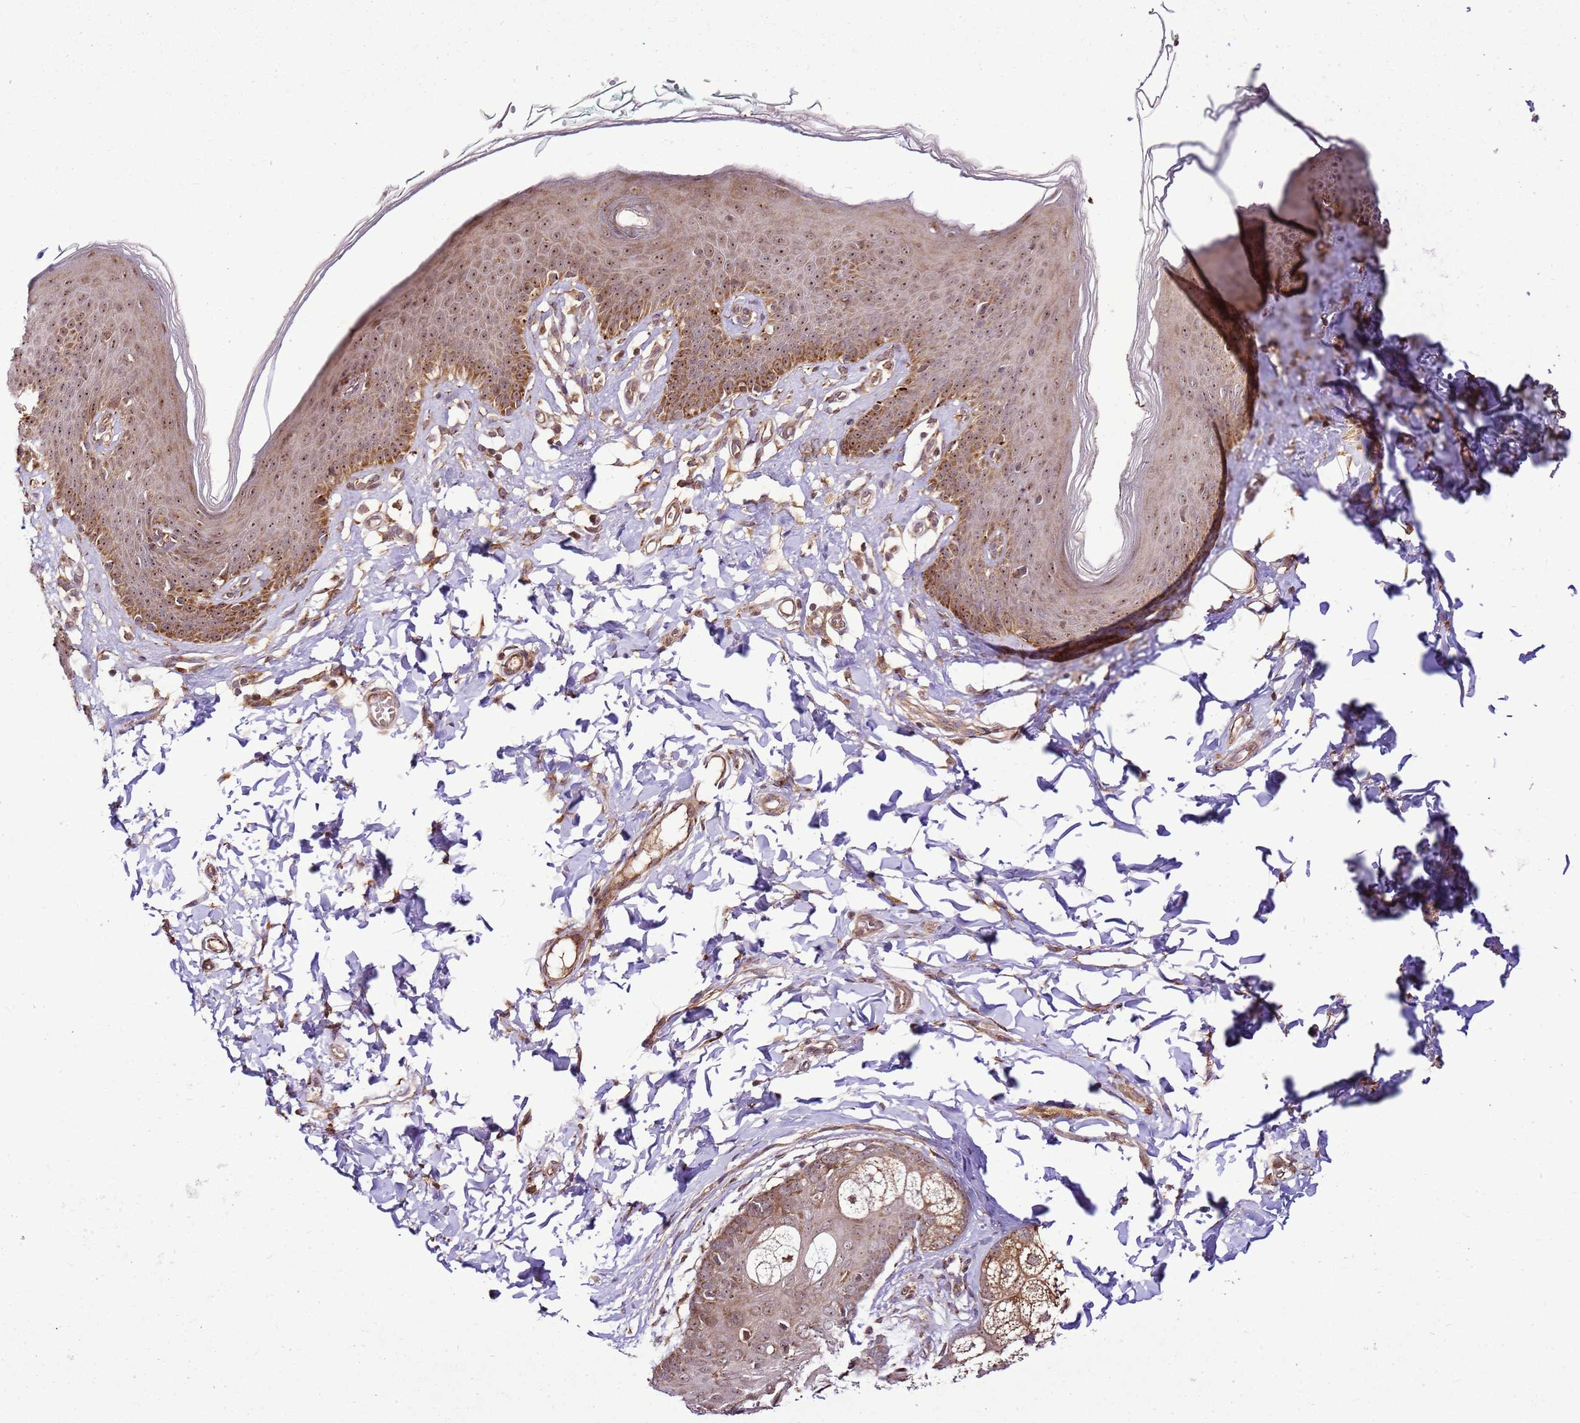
{"staining": {"intensity": "moderate", "quantity": ">75%", "location": "cytoplasmic/membranous,nuclear"}, "tissue": "skin", "cell_type": "Epidermal cells", "image_type": "normal", "snomed": [{"axis": "morphology", "description": "Normal tissue, NOS"}, {"axis": "topography", "description": "Vulva"}], "caption": "Immunohistochemical staining of benign human skin exhibits moderate cytoplasmic/membranous,nuclear protein expression in about >75% of epidermal cells. (Brightfield microscopy of DAB IHC at high magnification).", "gene": "RASA3", "patient": {"sex": "female", "age": 66}}